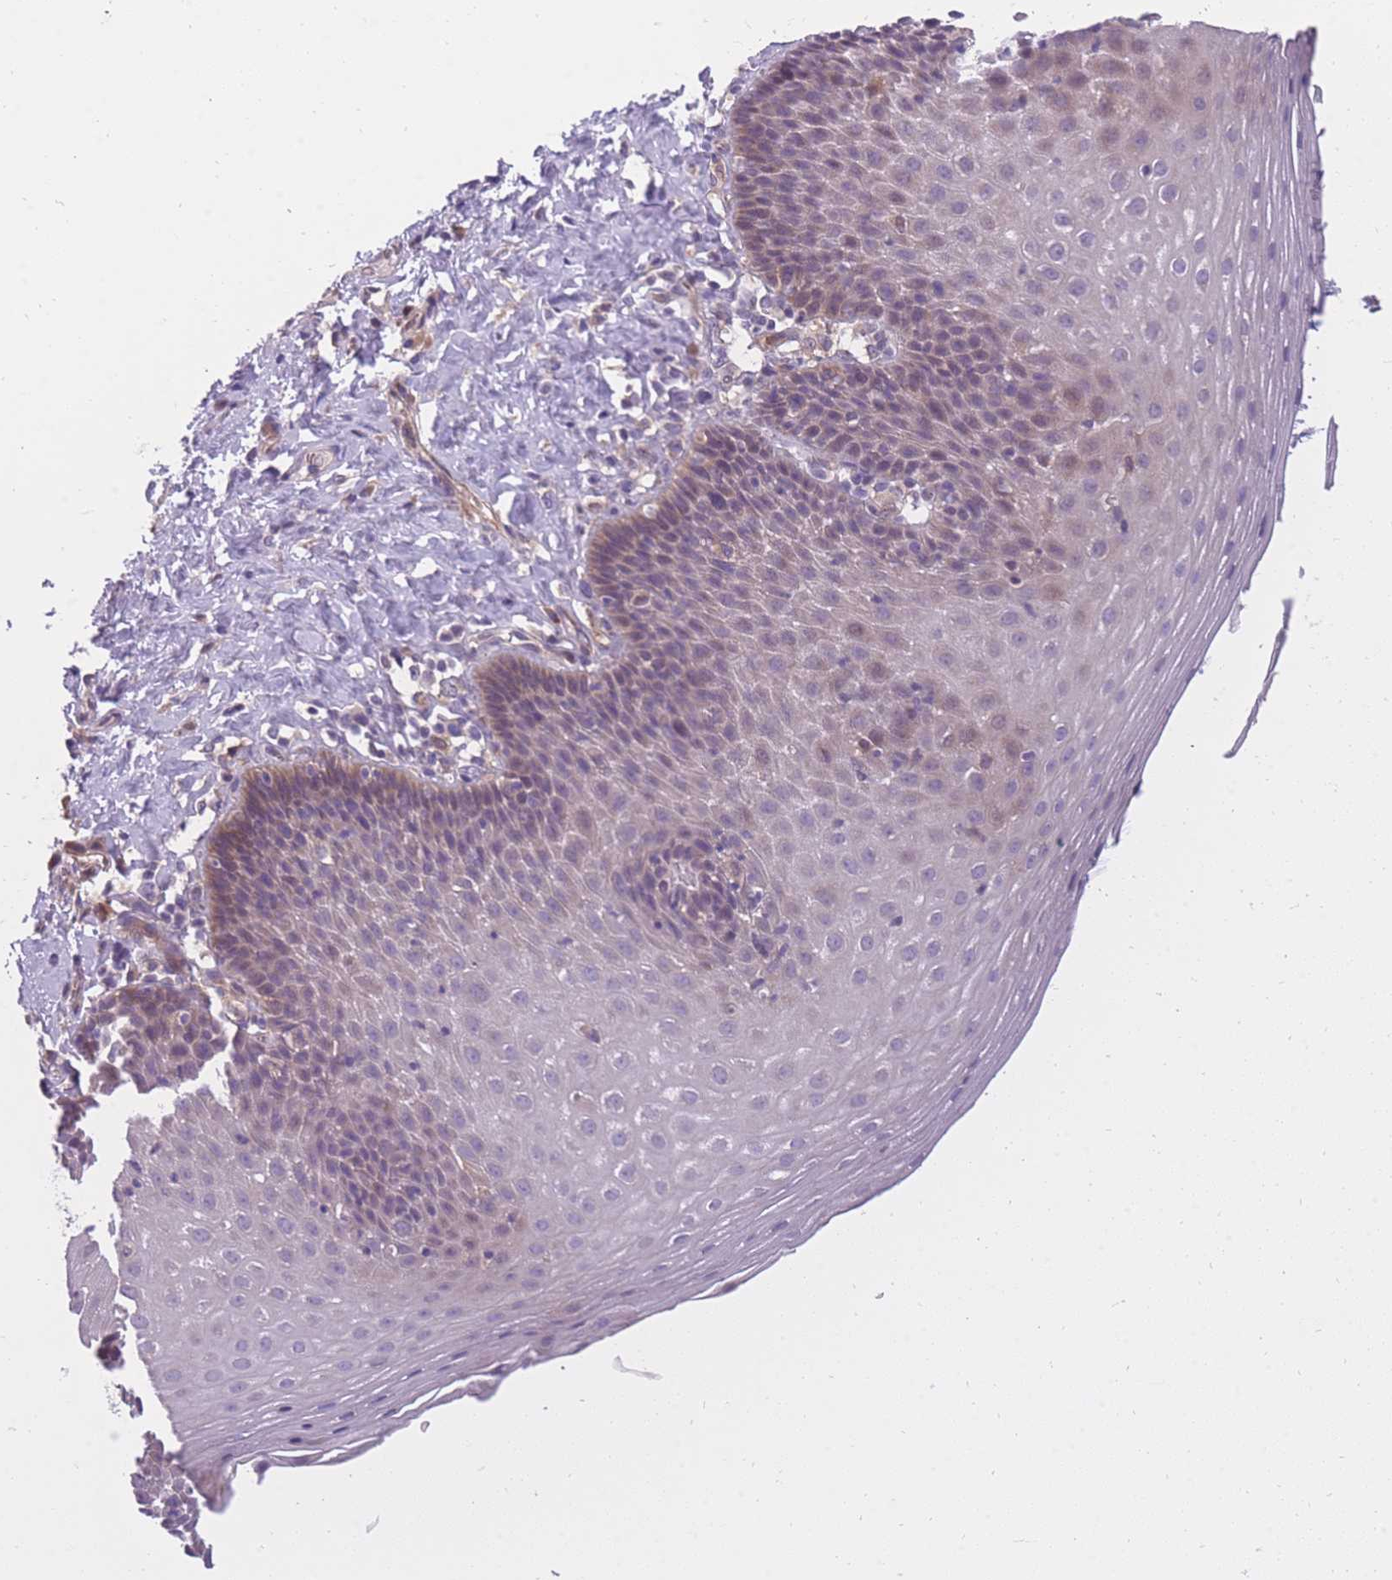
{"staining": {"intensity": "weak", "quantity": "25%-75%", "location": "cytoplasmic/membranous"}, "tissue": "esophagus", "cell_type": "Squamous epithelial cells", "image_type": "normal", "snomed": [{"axis": "morphology", "description": "Normal tissue, NOS"}, {"axis": "topography", "description": "Esophagus"}], "caption": "Protein analysis of unremarkable esophagus displays weak cytoplasmic/membranous staining in about 25%-75% of squamous epithelial cells.", "gene": "CRYGN", "patient": {"sex": "female", "age": 61}}